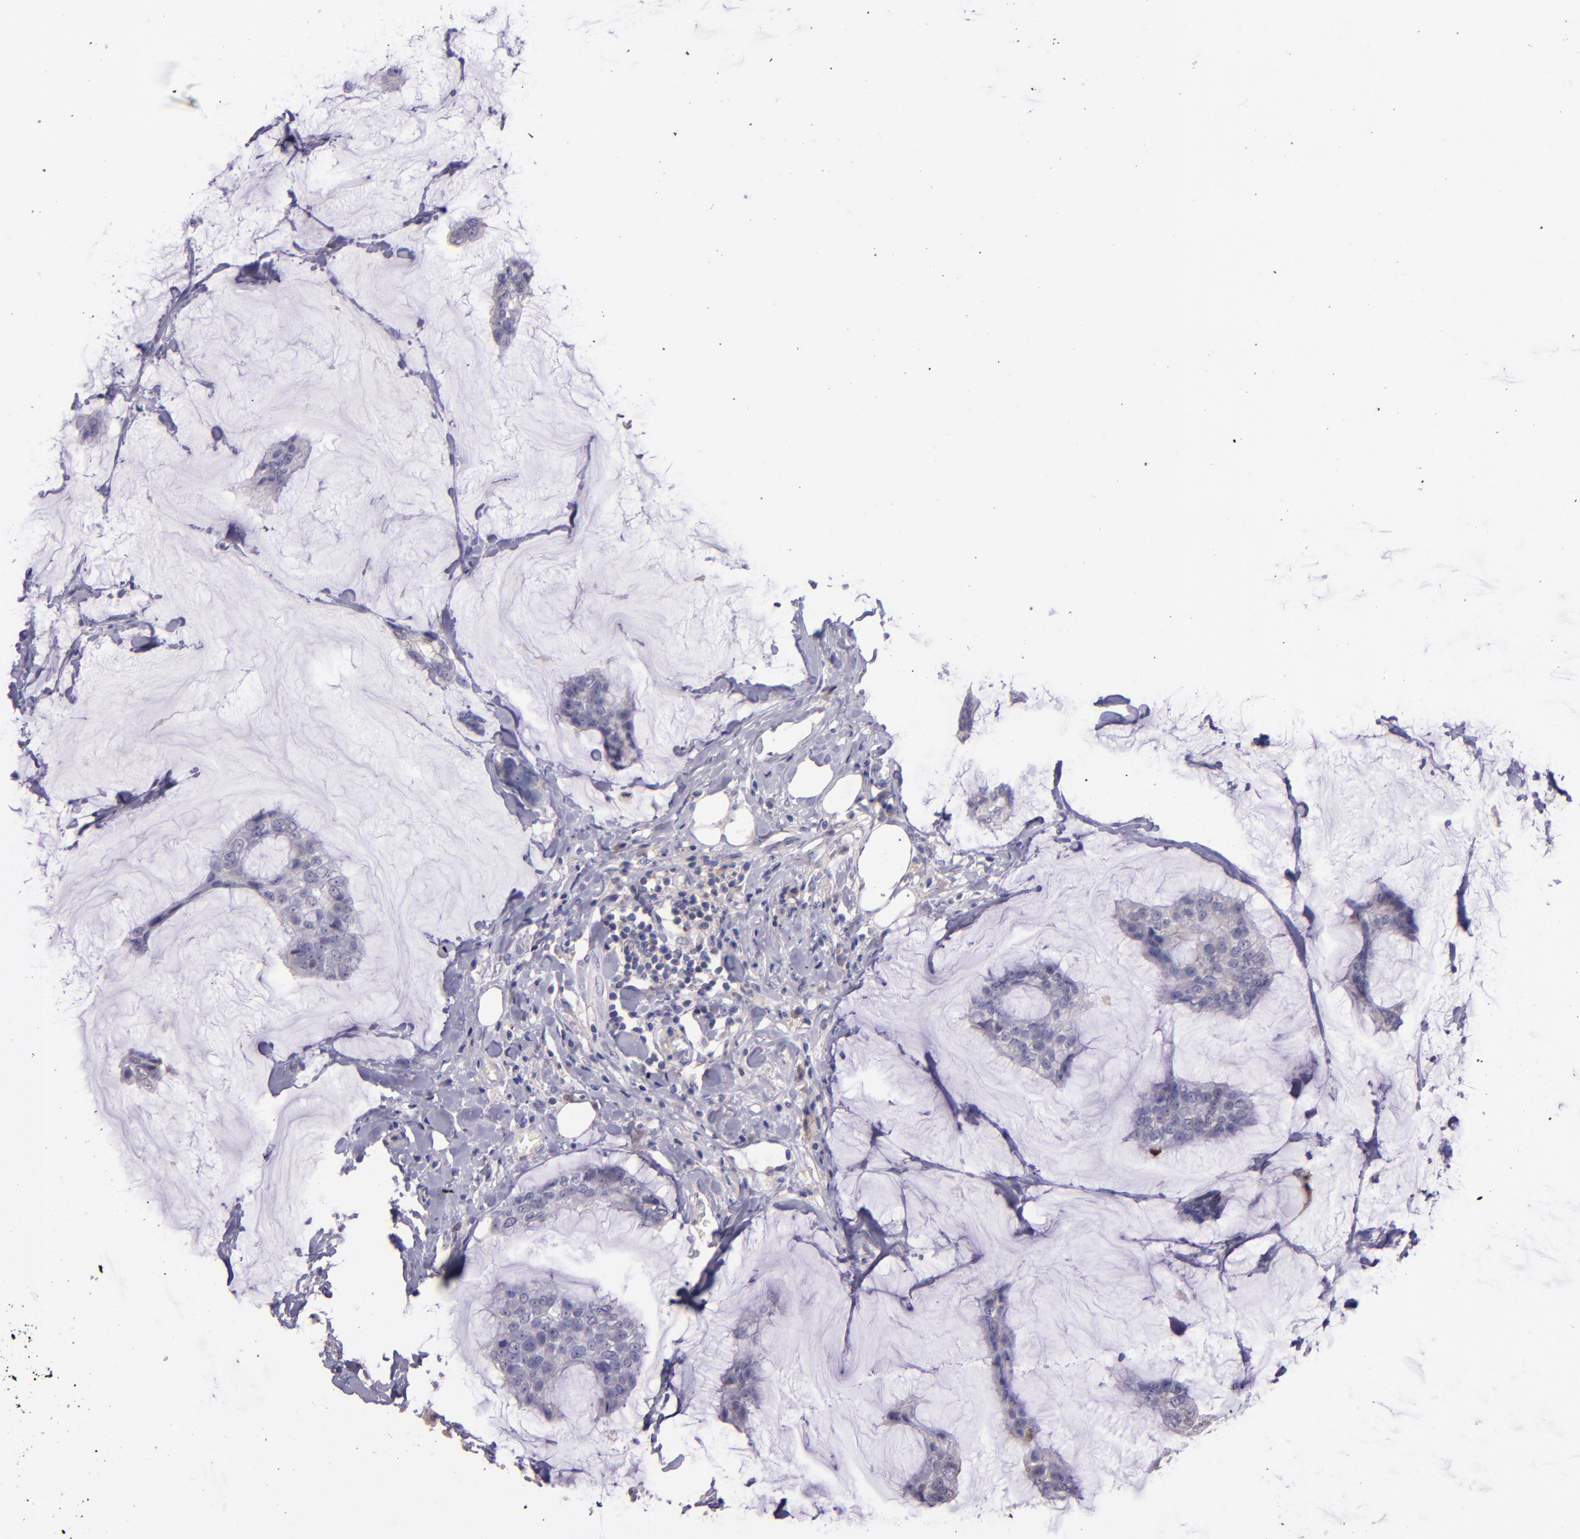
{"staining": {"intensity": "weak", "quantity": "<25%", "location": "cytoplasmic/membranous"}, "tissue": "breast cancer", "cell_type": "Tumor cells", "image_type": "cancer", "snomed": [{"axis": "morphology", "description": "Duct carcinoma"}, {"axis": "topography", "description": "Breast"}], "caption": "Immunohistochemistry (IHC) of human breast cancer exhibits no staining in tumor cells.", "gene": "PAPPA", "patient": {"sex": "female", "age": 93}}